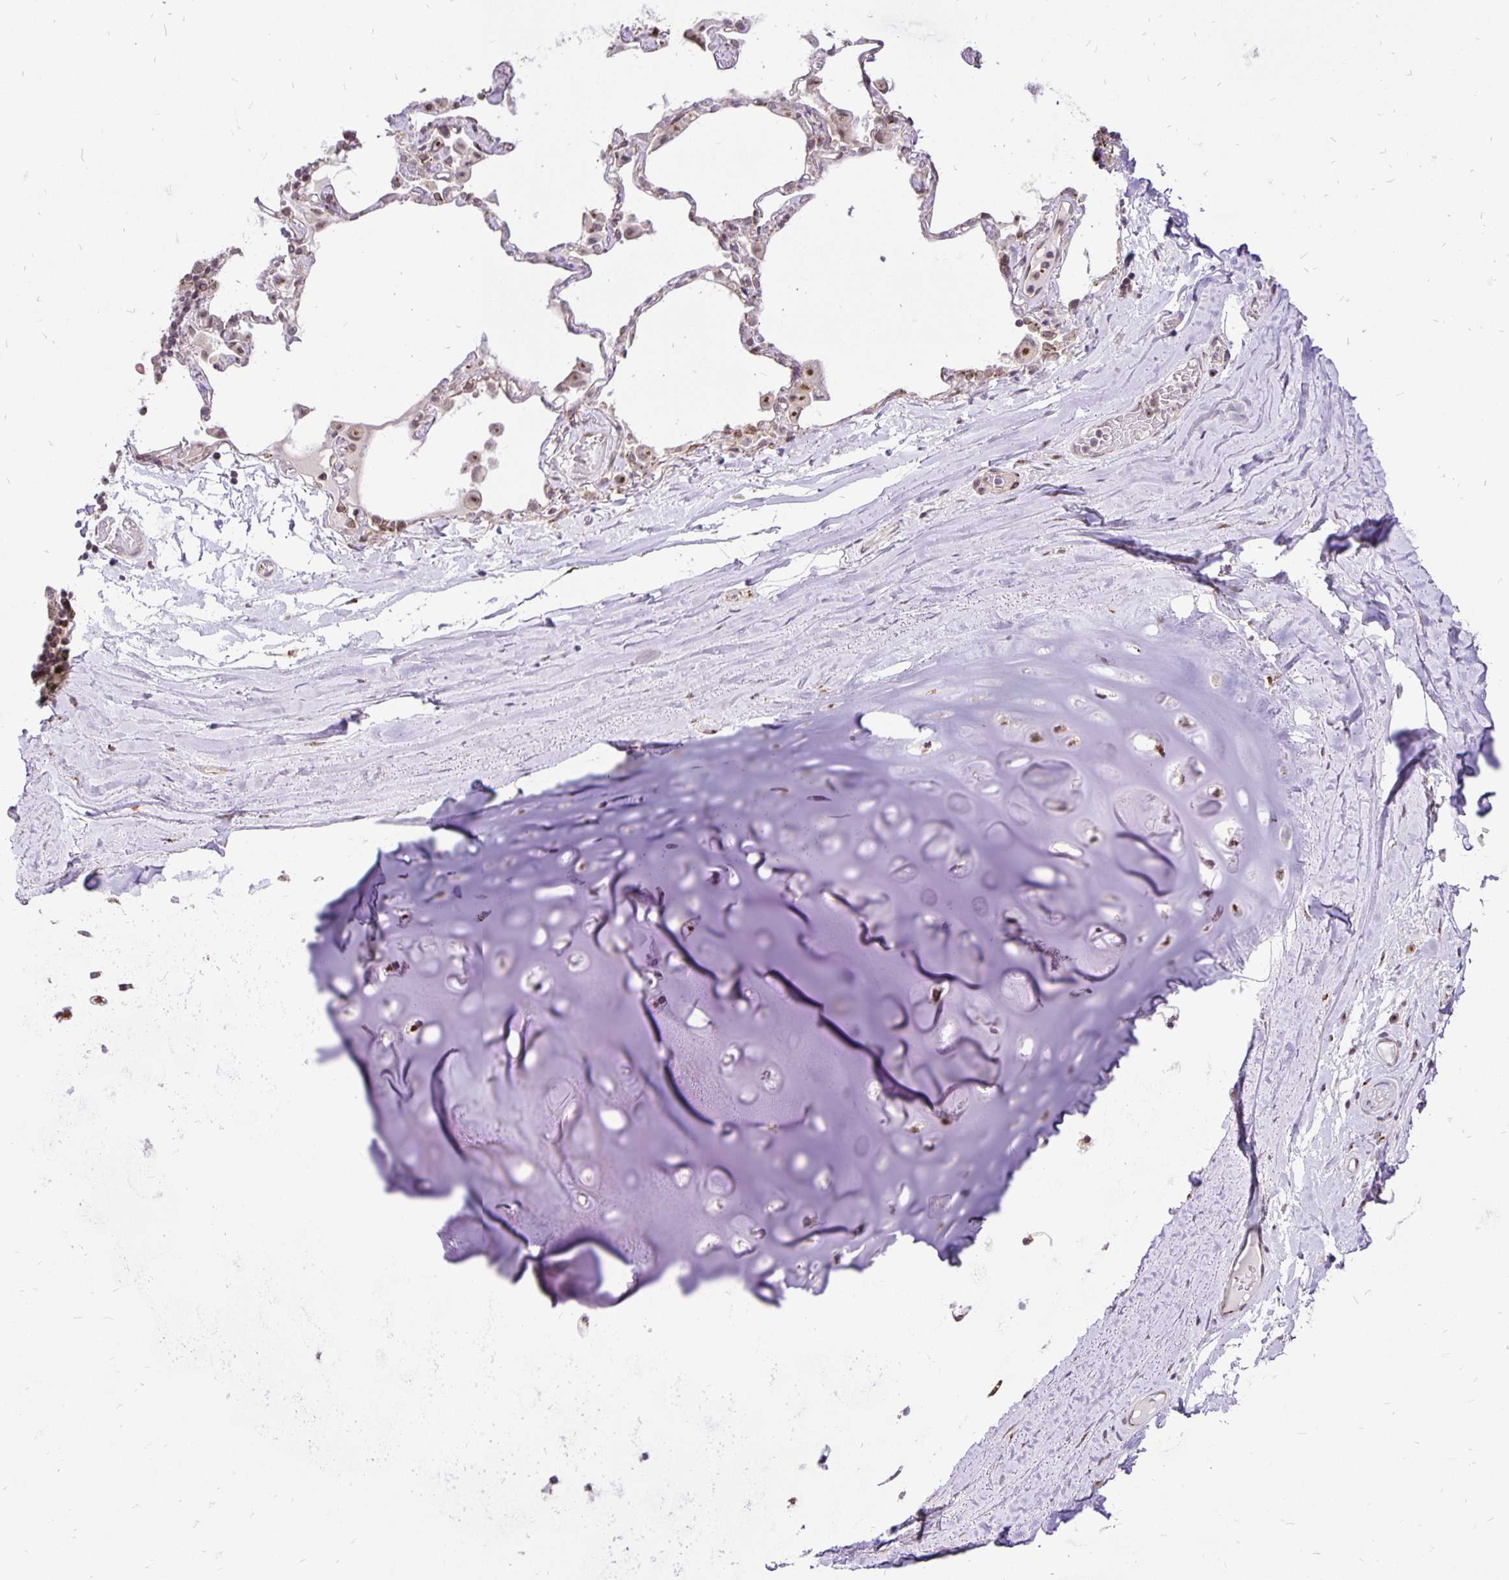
{"staining": {"intensity": "negative", "quantity": "none", "location": "none"}, "tissue": "soft tissue", "cell_type": "Chondrocytes", "image_type": "normal", "snomed": [{"axis": "morphology", "description": "Normal tissue, NOS"}, {"axis": "topography", "description": "Cartilage tissue"}, {"axis": "topography", "description": "Bronchus"}], "caption": "Soft tissue stained for a protein using immunohistochemistry (IHC) shows no positivity chondrocytes.", "gene": "GOLGA5", "patient": {"sex": "male", "age": 64}}